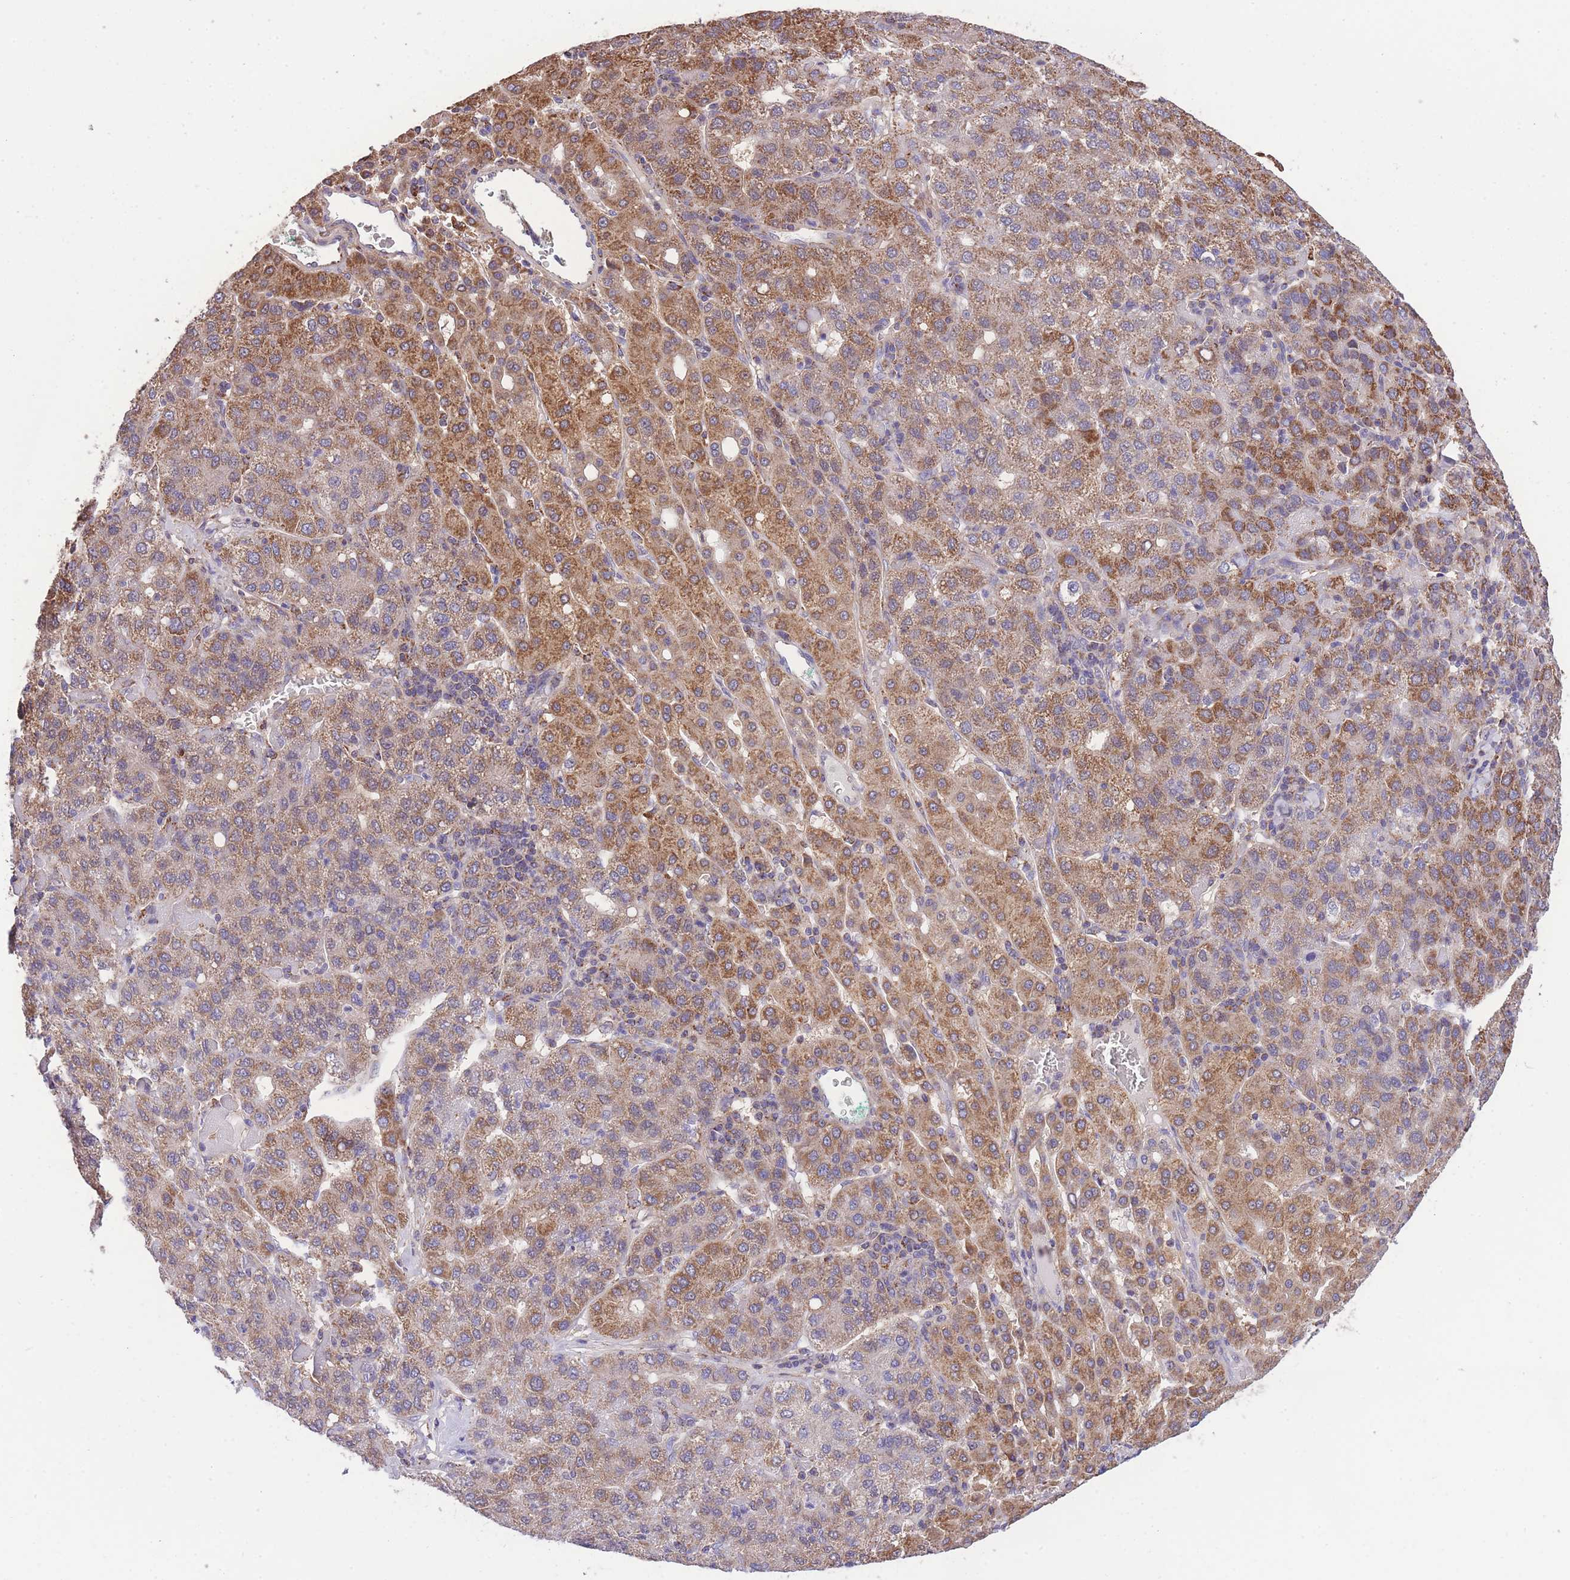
{"staining": {"intensity": "moderate", "quantity": ">75%", "location": "cytoplasmic/membranous"}, "tissue": "liver cancer", "cell_type": "Tumor cells", "image_type": "cancer", "snomed": [{"axis": "morphology", "description": "Carcinoma, Hepatocellular, NOS"}, {"axis": "topography", "description": "Liver"}], "caption": "Hepatocellular carcinoma (liver) was stained to show a protein in brown. There is medium levels of moderate cytoplasmic/membranous staining in approximately >75% of tumor cells.", "gene": "ST3GAL3", "patient": {"sex": "male", "age": 65}}